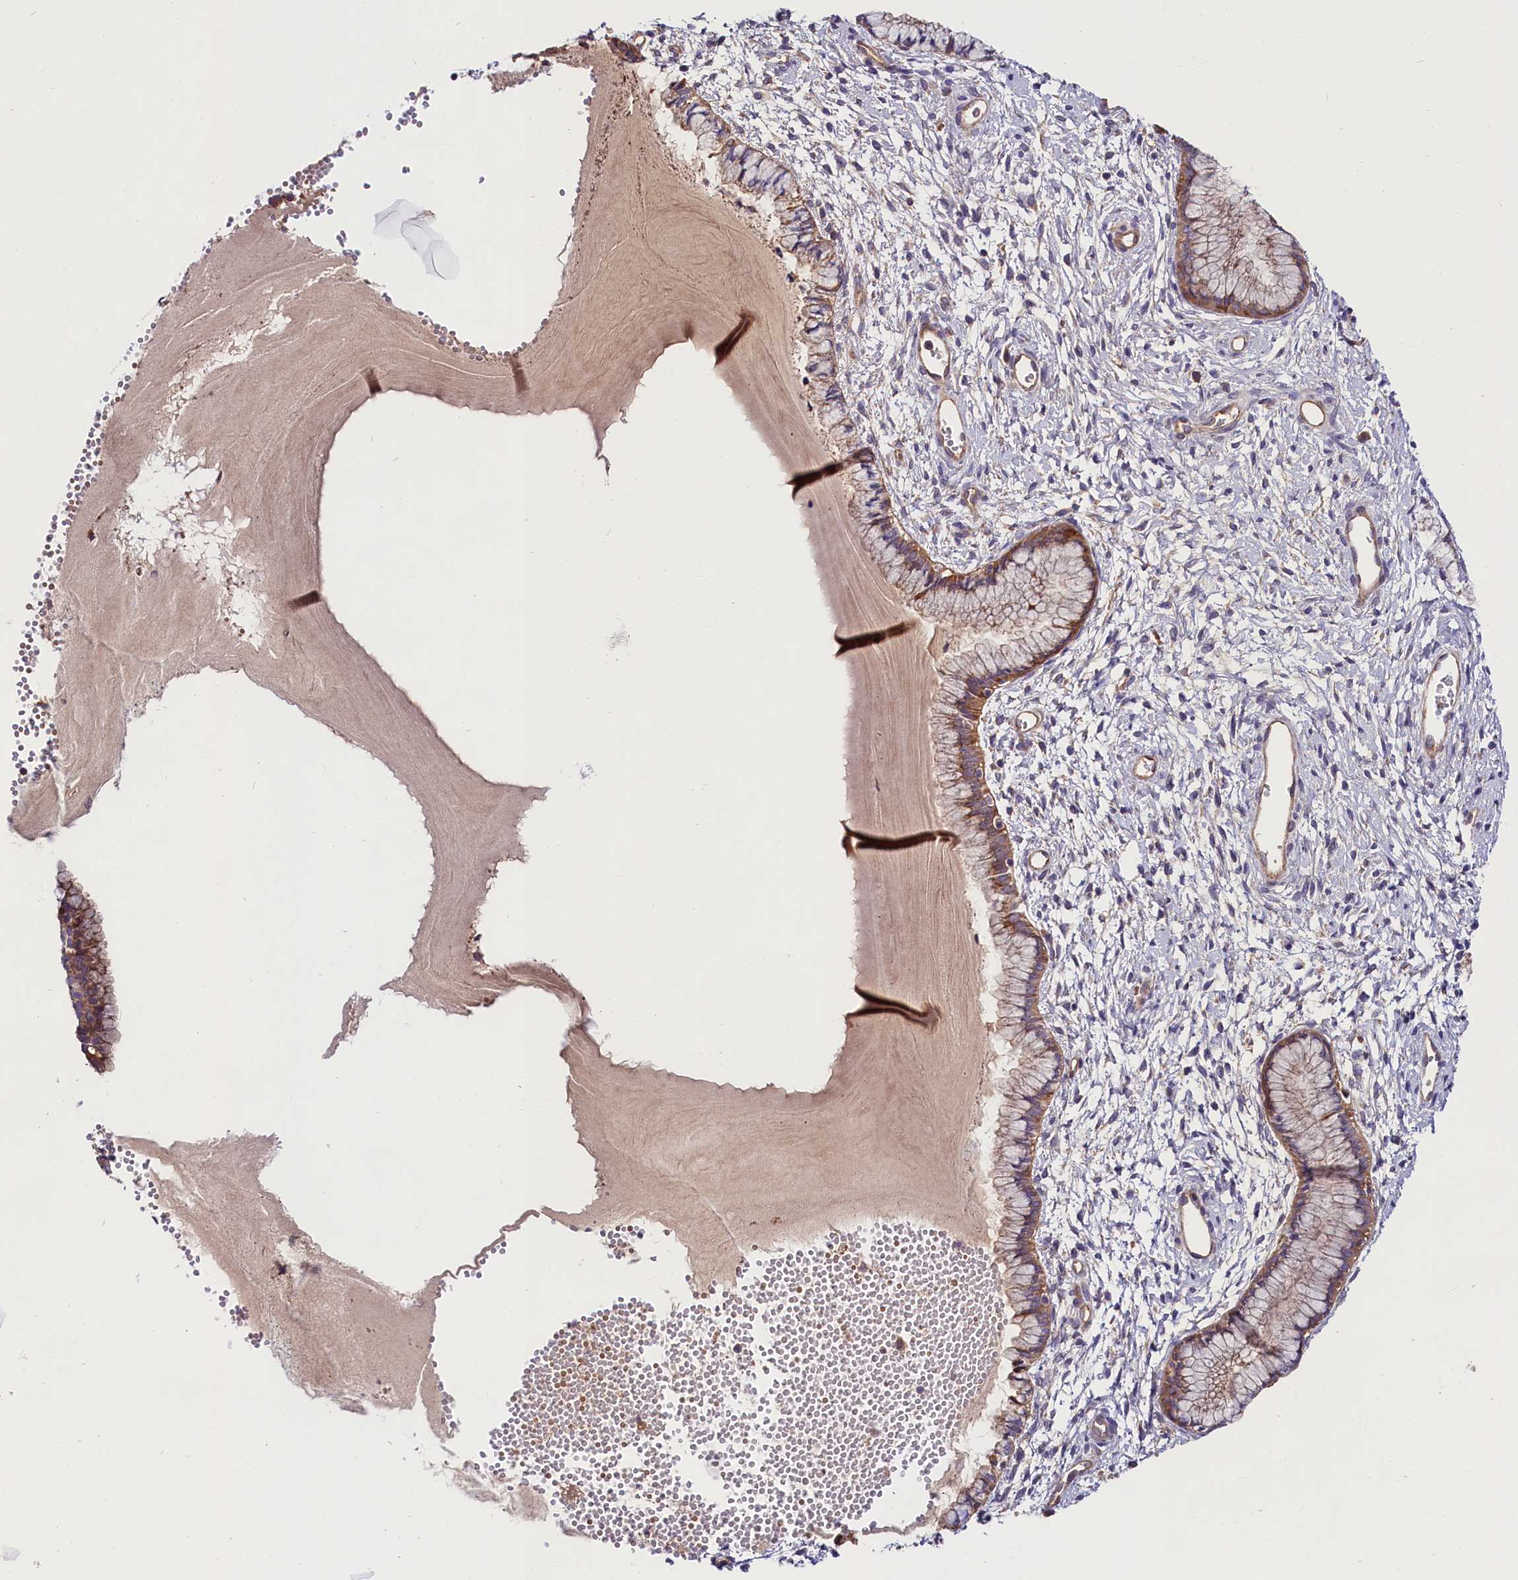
{"staining": {"intensity": "moderate", "quantity": ">75%", "location": "cytoplasmic/membranous"}, "tissue": "cervix", "cell_type": "Glandular cells", "image_type": "normal", "snomed": [{"axis": "morphology", "description": "Normal tissue, NOS"}, {"axis": "topography", "description": "Cervix"}], "caption": "A brown stain labels moderate cytoplasmic/membranous positivity of a protein in glandular cells of normal human cervix.", "gene": "SPG11", "patient": {"sex": "female", "age": 42}}